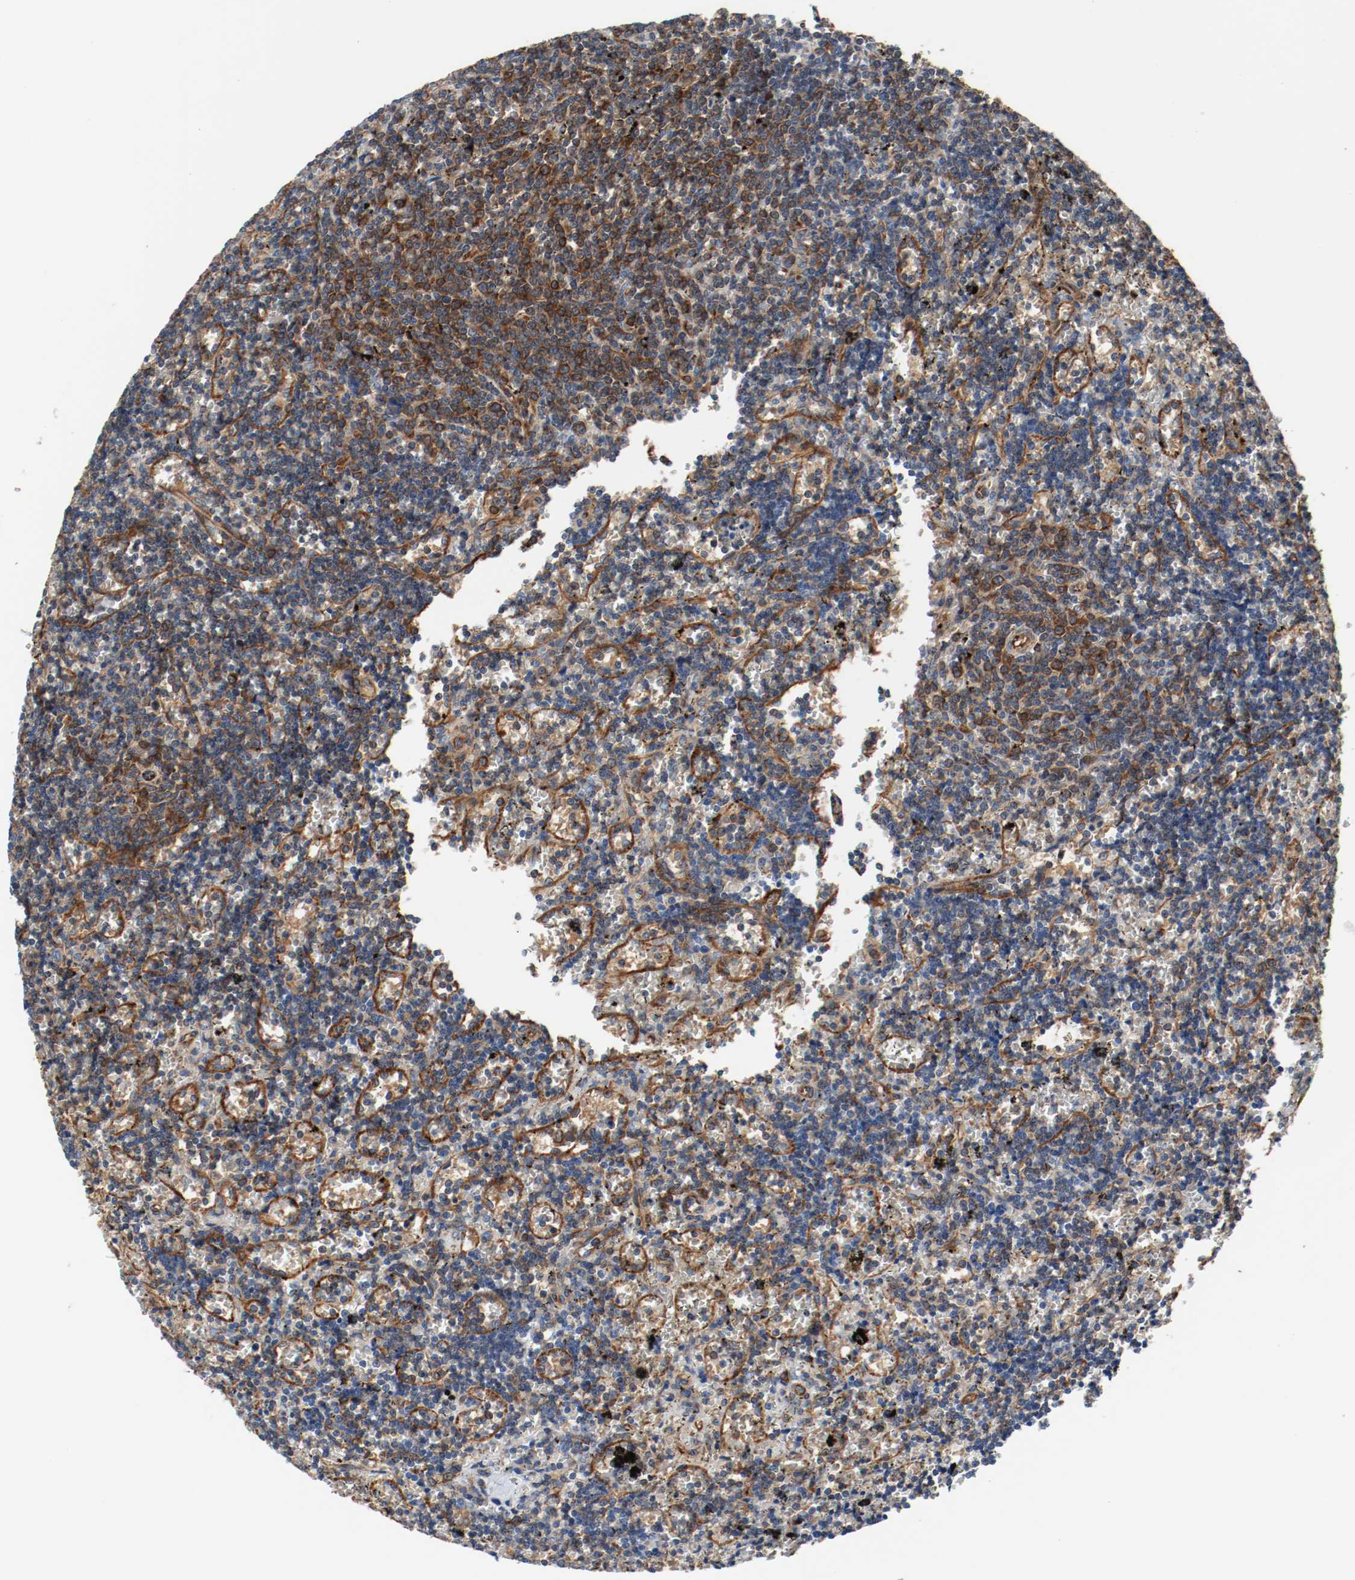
{"staining": {"intensity": "strong", "quantity": "25%-75%", "location": "cytoplasmic/membranous"}, "tissue": "lymphoma", "cell_type": "Tumor cells", "image_type": "cancer", "snomed": [{"axis": "morphology", "description": "Malignant lymphoma, non-Hodgkin's type, Low grade"}, {"axis": "topography", "description": "Spleen"}], "caption": "Strong cytoplasmic/membranous protein expression is present in approximately 25%-75% of tumor cells in malignant lymphoma, non-Hodgkin's type (low-grade).", "gene": "TUBA3D", "patient": {"sex": "male", "age": 60}}